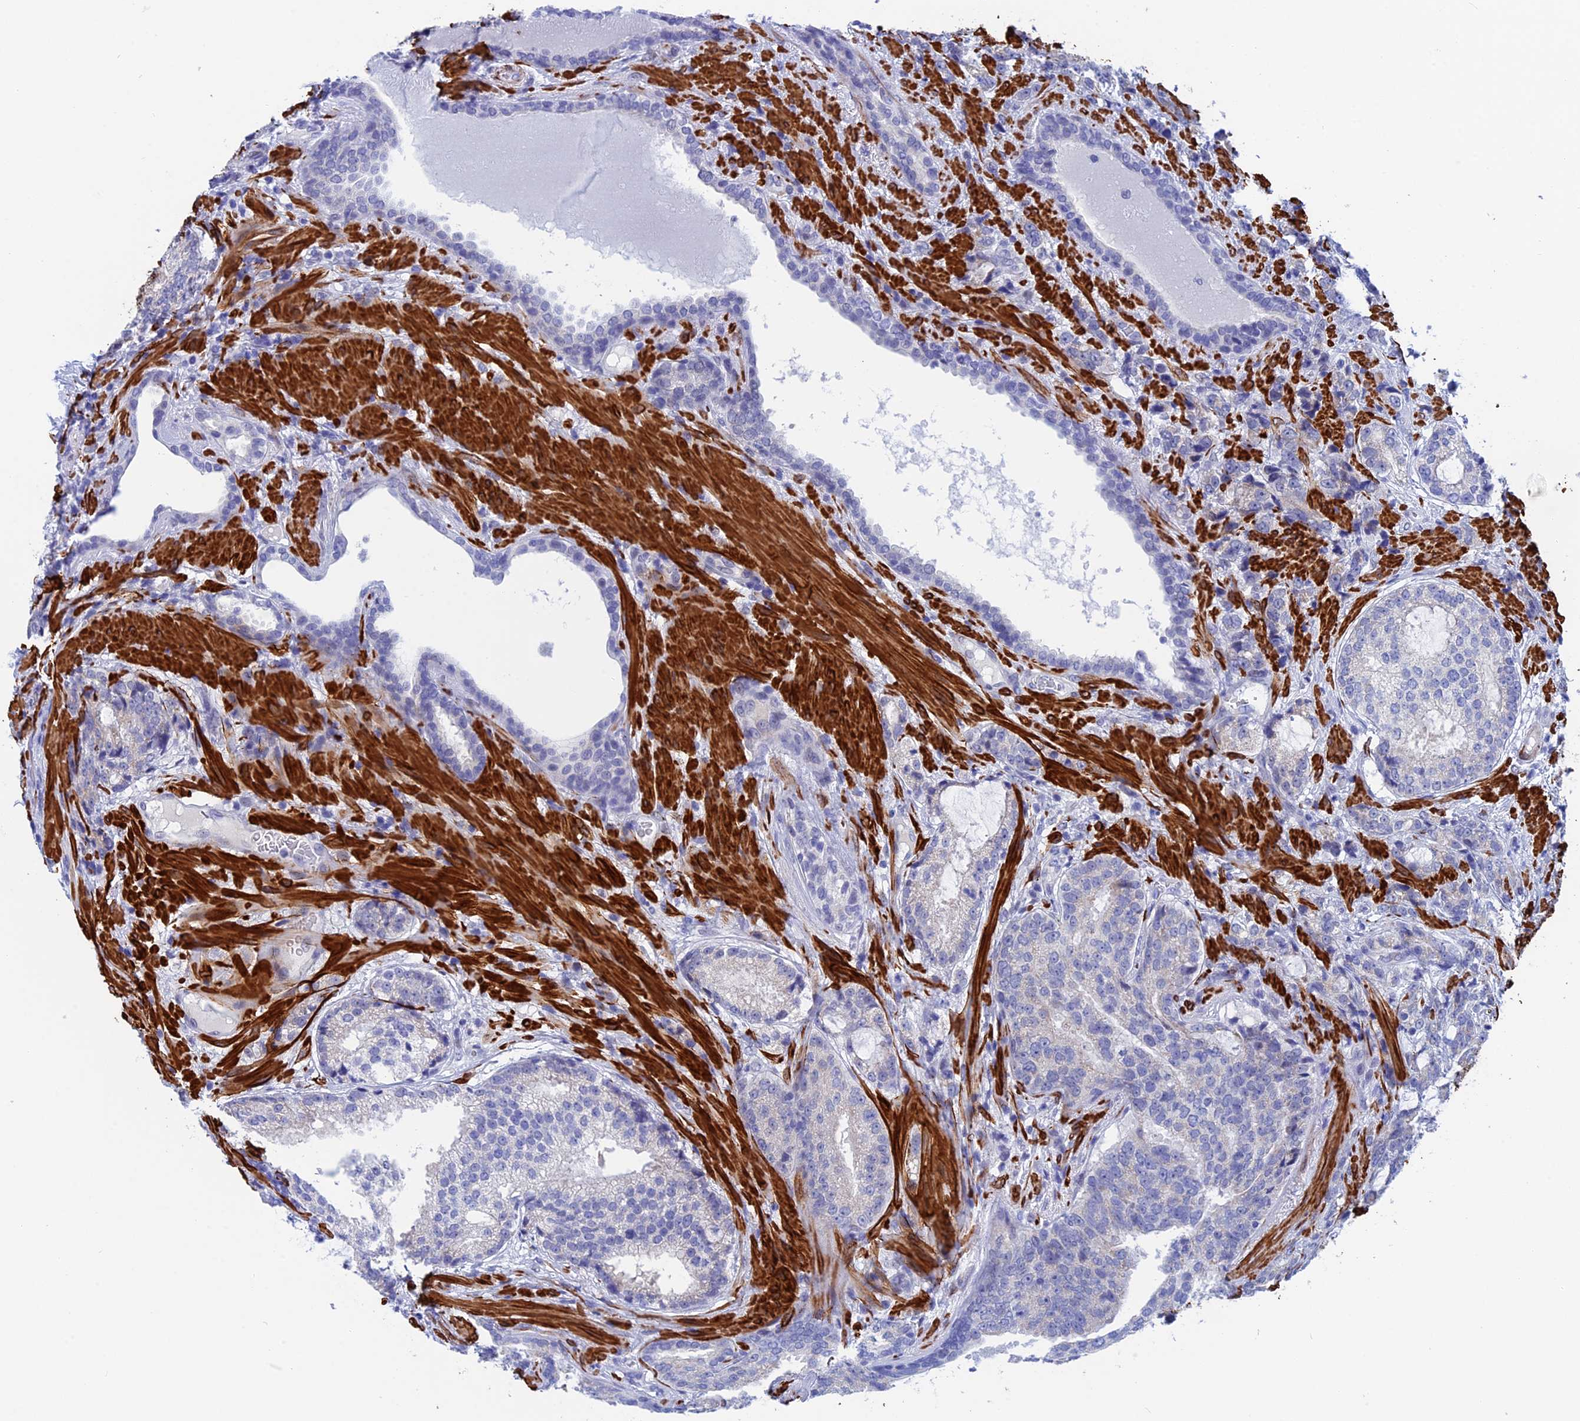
{"staining": {"intensity": "negative", "quantity": "none", "location": "none"}, "tissue": "prostate cancer", "cell_type": "Tumor cells", "image_type": "cancer", "snomed": [{"axis": "morphology", "description": "Adenocarcinoma, High grade"}, {"axis": "topography", "description": "Prostate"}], "caption": "There is no significant staining in tumor cells of adenocarcinoma (high-grade) (prostate).", "gene": "WDR83", "patient": {"sex": "male", "age": 67}}